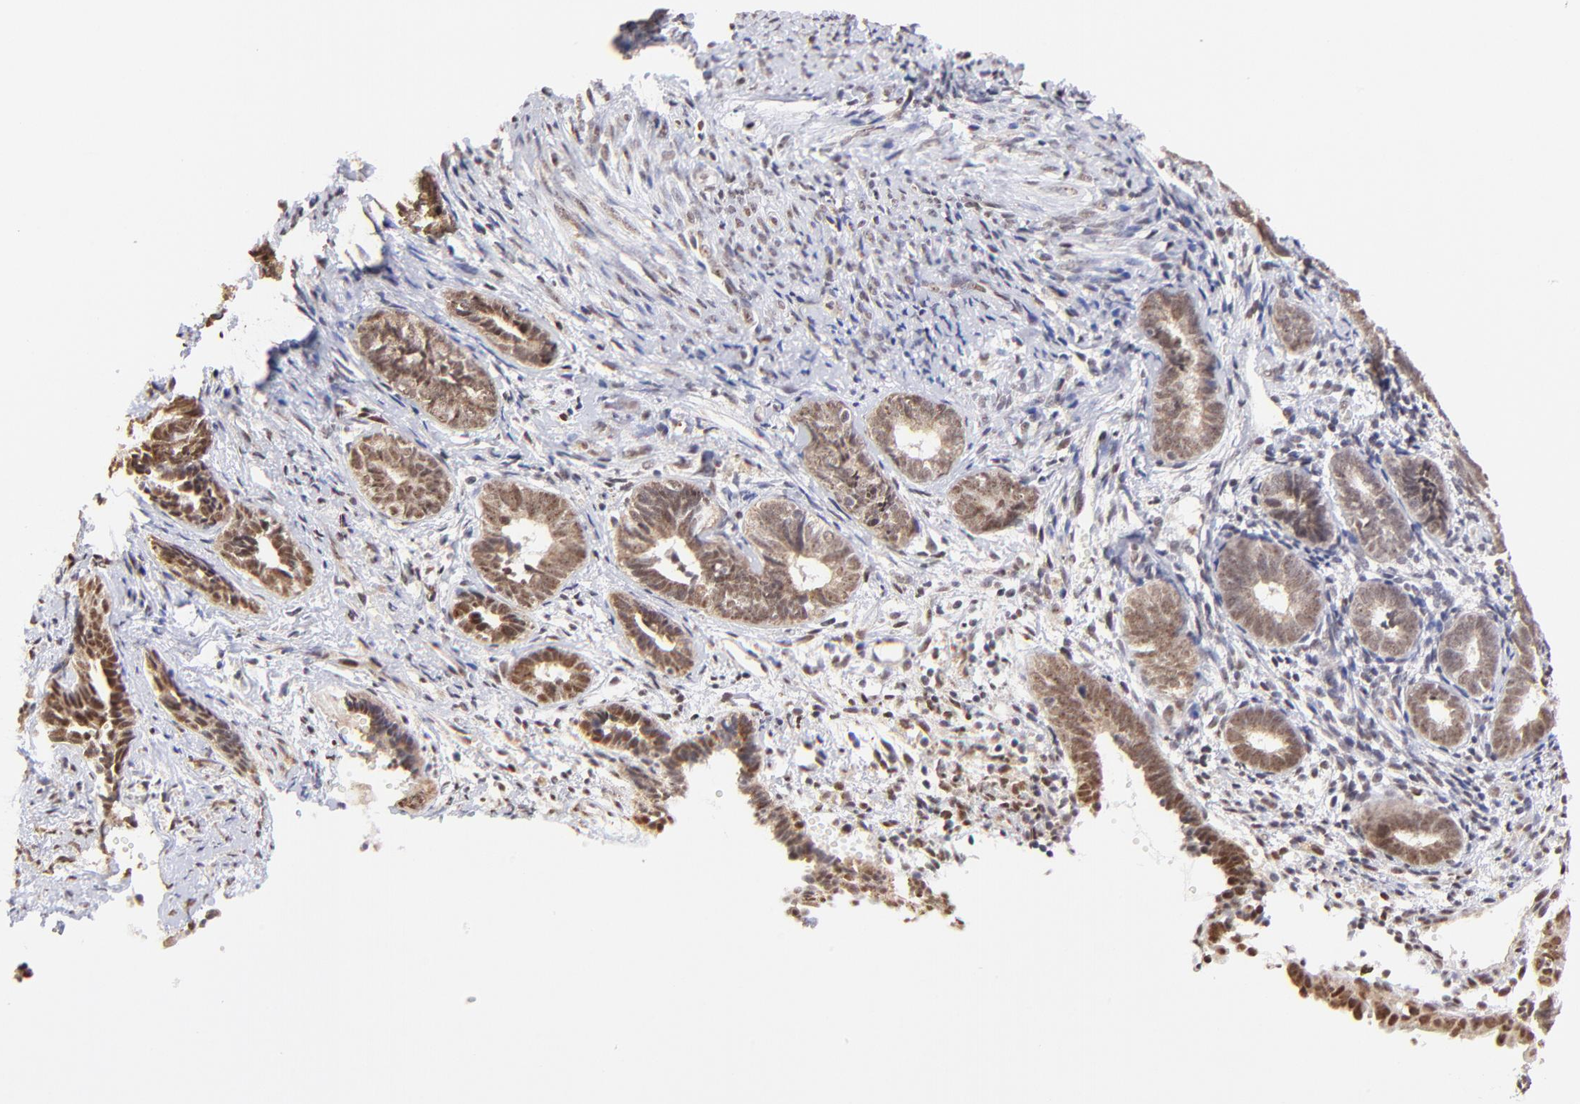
{"staining": {"intensity": "weak", "quantity": "25%-75%", "location": "nuclear"}, "tissue": "endometrium", "cell_type": "Cells in endometrial stroma", "image_type": "normal", "snomed": [{"axis": "morphology", "description": "Normal tissue, NOS"}, {"axis": "topography", "description": "Smooth muscle"}, {"axis": "topography", "description": "Endometrium"}], "caption": "Weak nuclear staining for a protein is seen in approximately 25%-75% of cells in endometrial stroma of benign endometrium using IHC.", "gene": "ZNF670", "patient": {"sex": "female", "age": 57}}